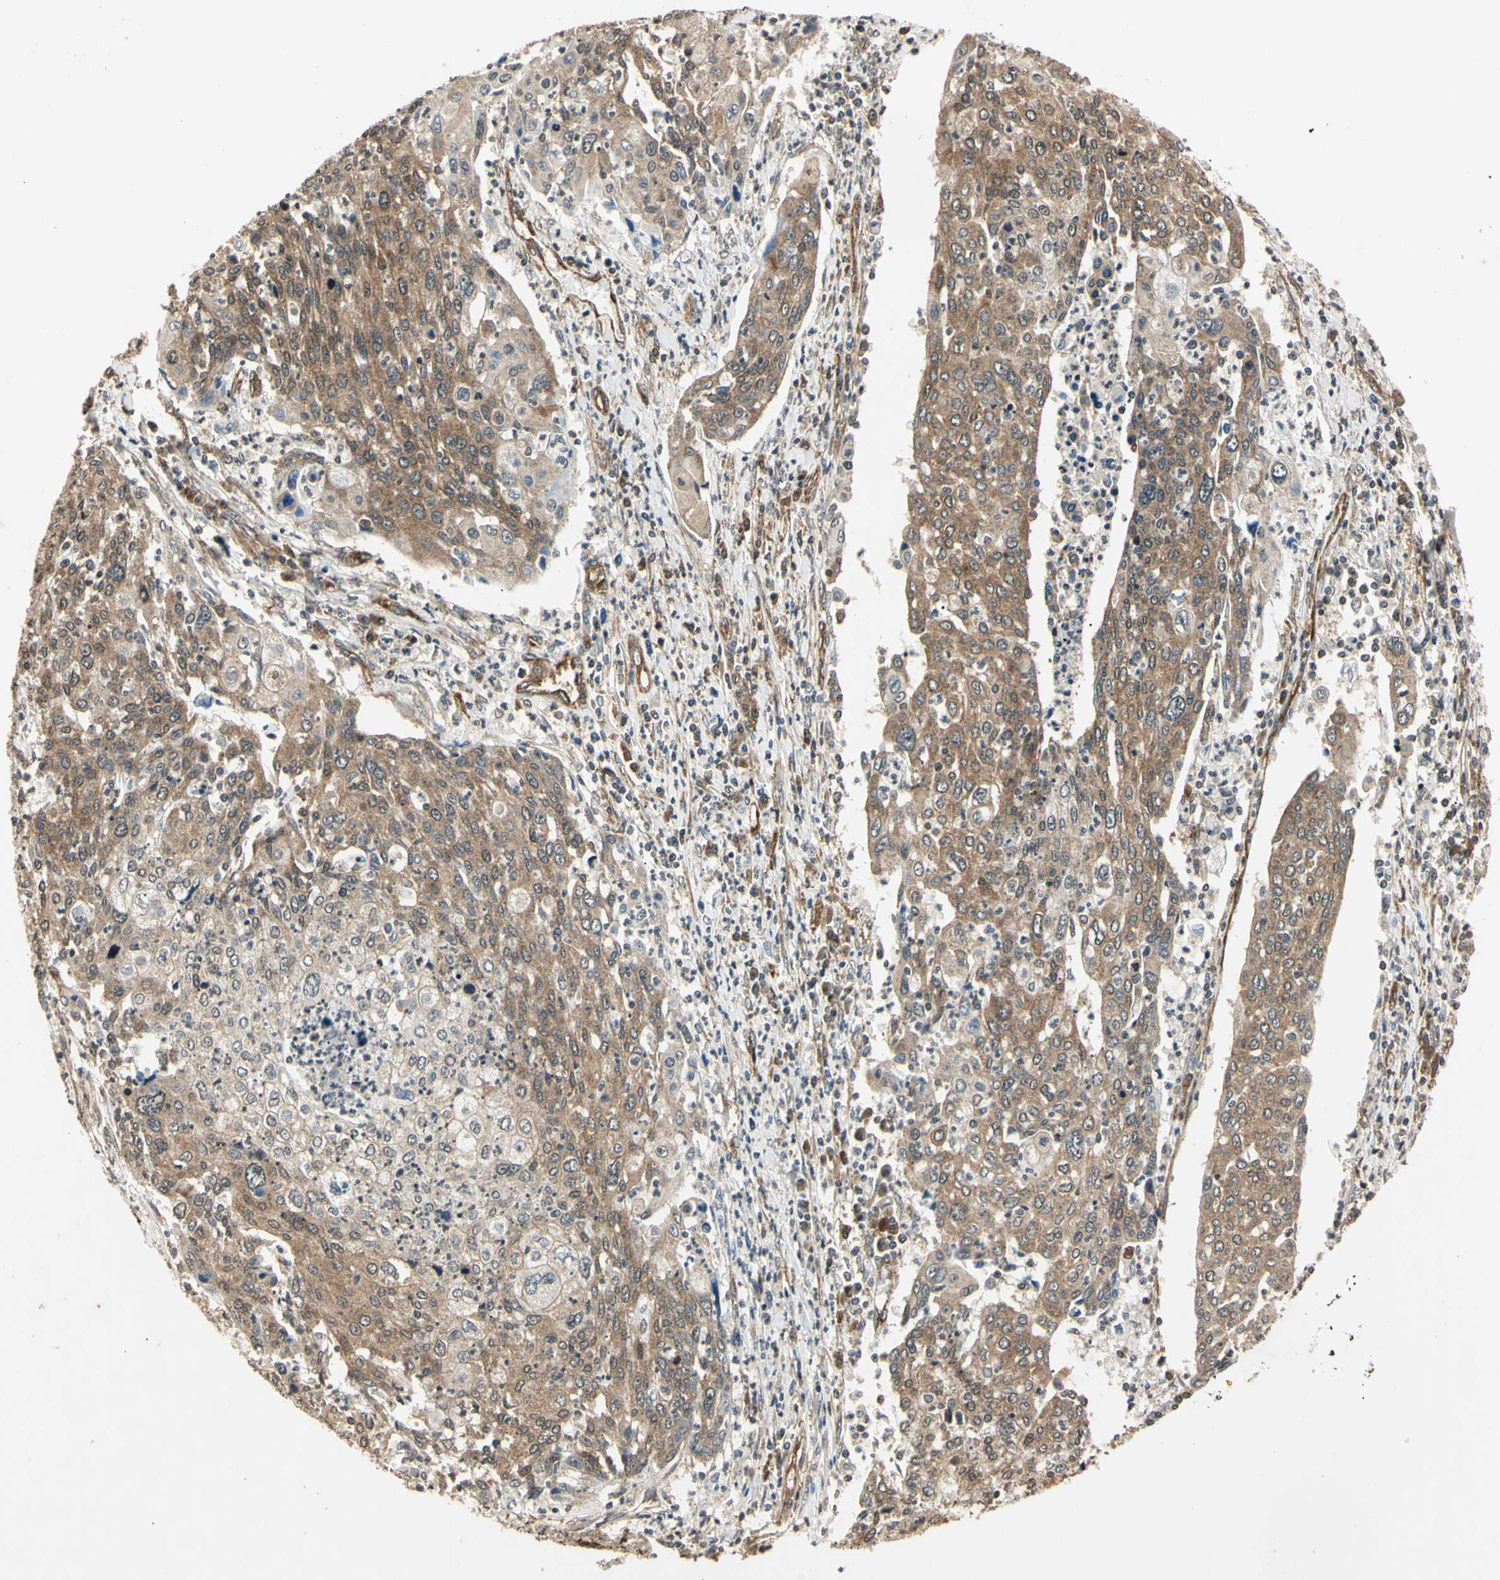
{"staining": {"intensity": "moderate", "quantity": ">75%", "location": "cytoplasmic/membranous"}, "tissue": "cervical cancer", "cell_type": "Tumor cells", "image_type": "cancer", "snomed": [{"axis": "morphology", "description": "Squamous cell carcinoma, NOS"}, {"axis": "topography", "description": "Cervix"}], "caption": "Cervical cancer stained with a brown dye reveals moderate cytoplasmic/membranous positive staining in about >75% of tumor cells.", "gene": "EPN1", "patient": {"sex": "female", "age": 40}}